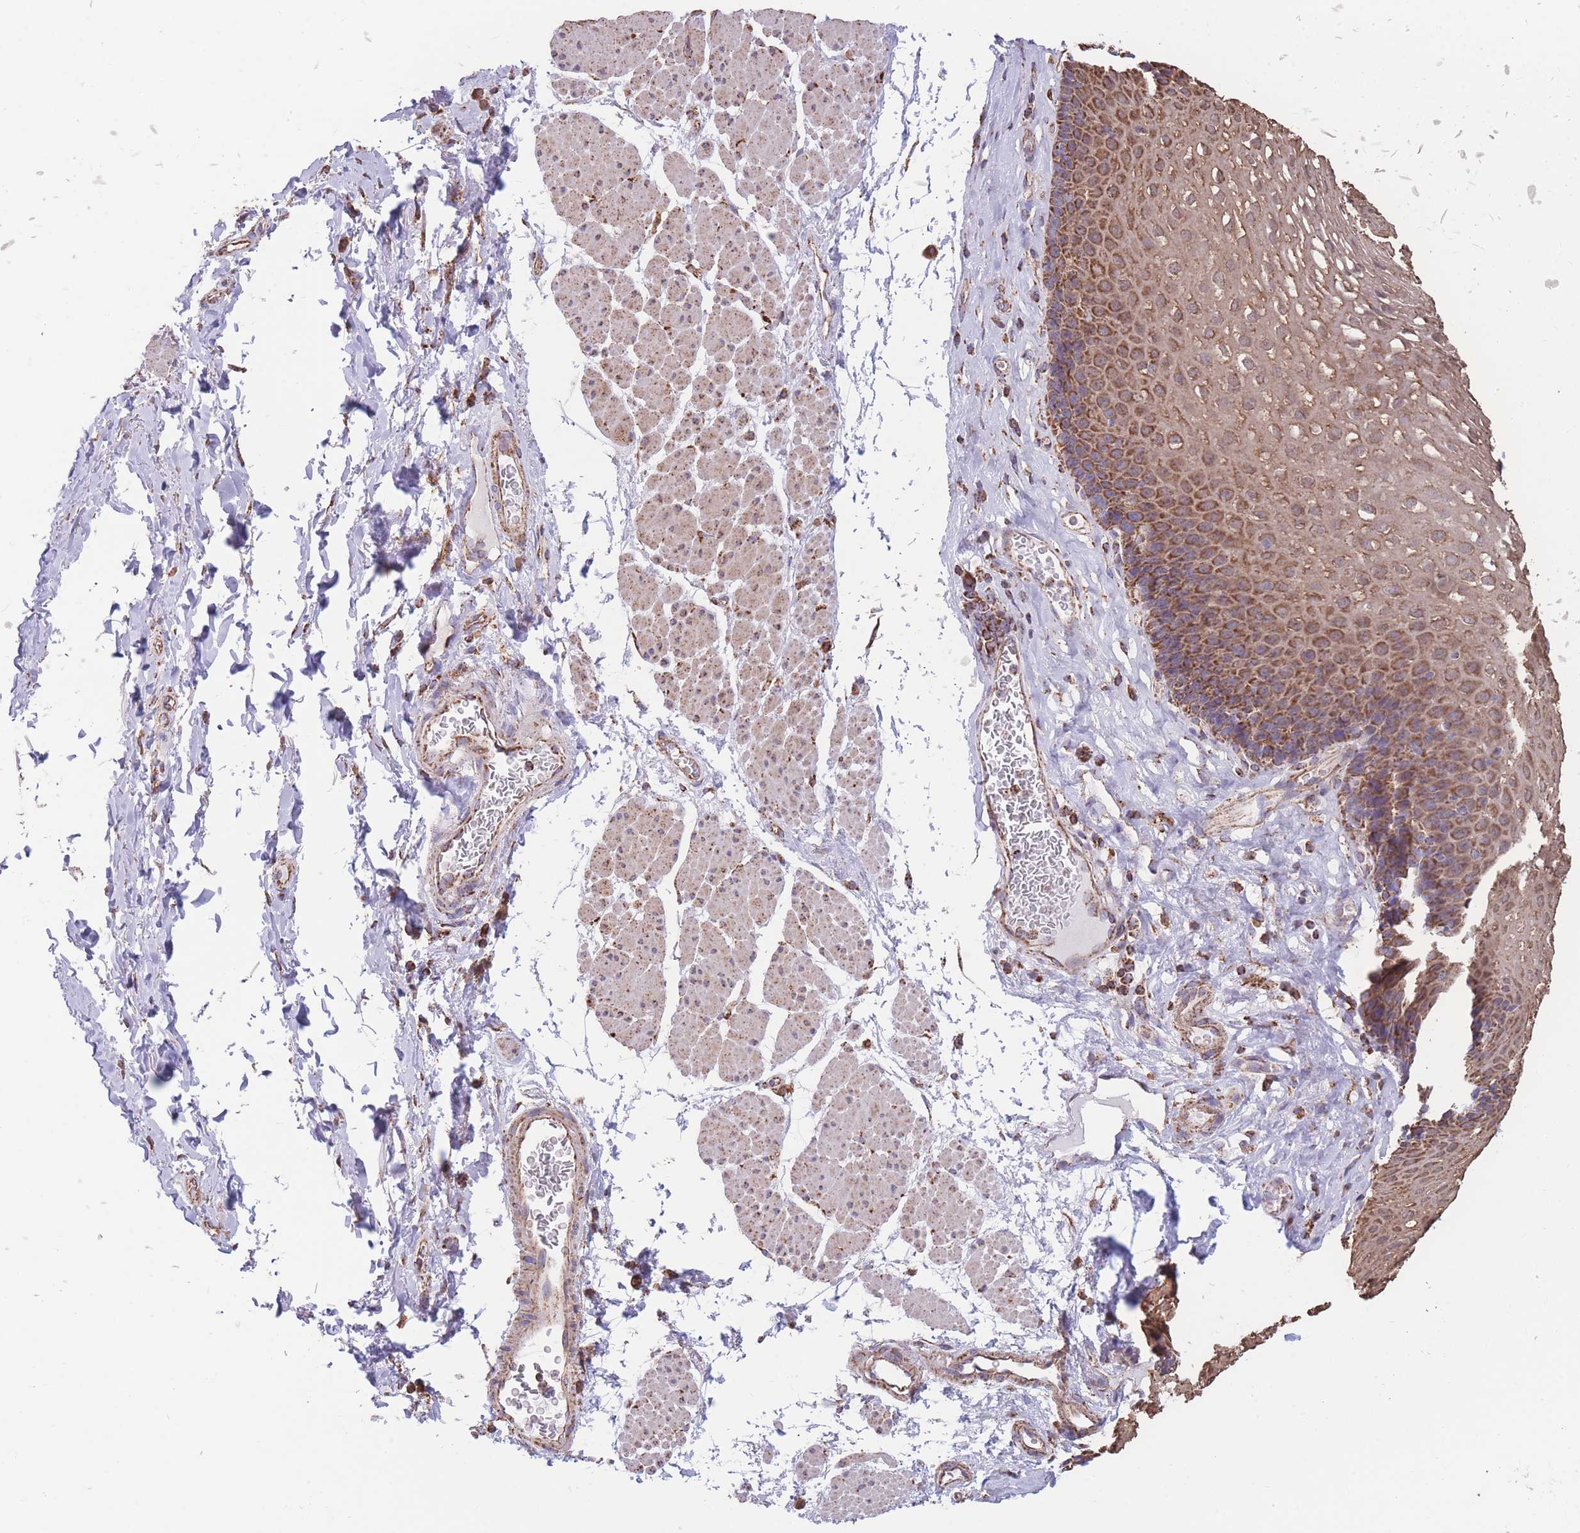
{"staining": {"intensity": "moderate", "quantity": ">75%", "location": "cytoplasmic/membranous"}, "tissue": "esophagus", "cell_type": "Squamous epithelial cells", "image_type": "normal", "snomed": [{"axis": "morphology", "description": "Normal tissue, NOS"}, {"axis": "topography", "description": "Esophagus"}], "caption": "Immunohistochemistry micrograph of normal human esophagus stained for a protein (brown), which demonstrates medium levels of moderate cytoplasmic/membranous staining in approximately >75% of squamous epithelial cells.", "gene": "FKBP8", "patient": {"sex": "female", "age": 66}}